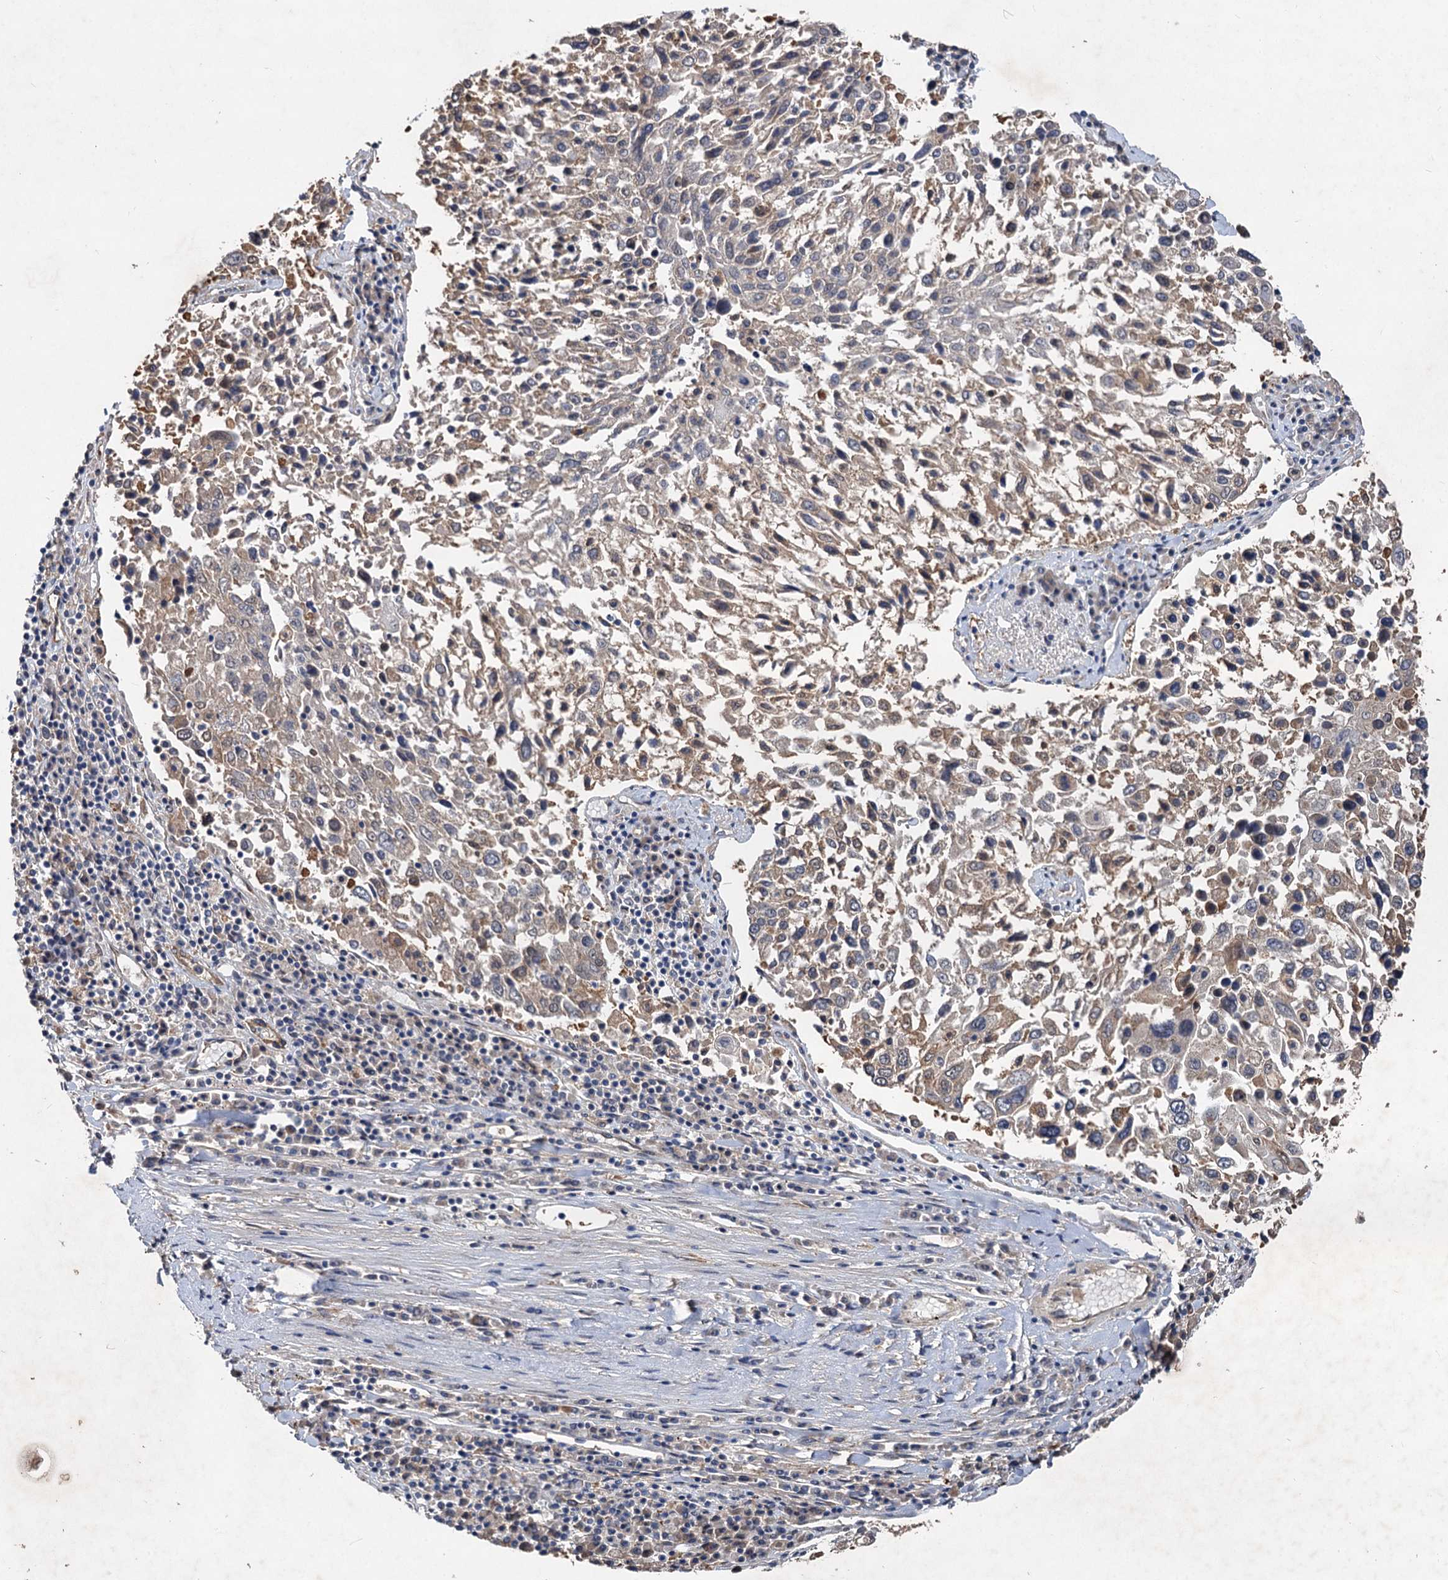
{"staining": {"intensity": "weak", "quantity": "25%-75%", "location": "cytoplasmic/membranous"}, "tissue": "lung cancer", "cell_type": "Tumor cells", "image_type": "cancer", "snomed": [{"axis": "morphology", "description": "Squamous cell carcinoma, NOS"}, {"axis": "topography", "description": "Lung"}], "caption": "High-magnification brightfield microscopy of lung cancer (squamous cell carcinoma) stained with DAB (brown) and counterstained with hematoxylin (blue). tumor cells exhibit weak cytoplasmic/membranous staining is appreciated in approximately25%-75% of cells.", "gene": "NUDCD2", "patient": {"sex": "male", "age": 65}}